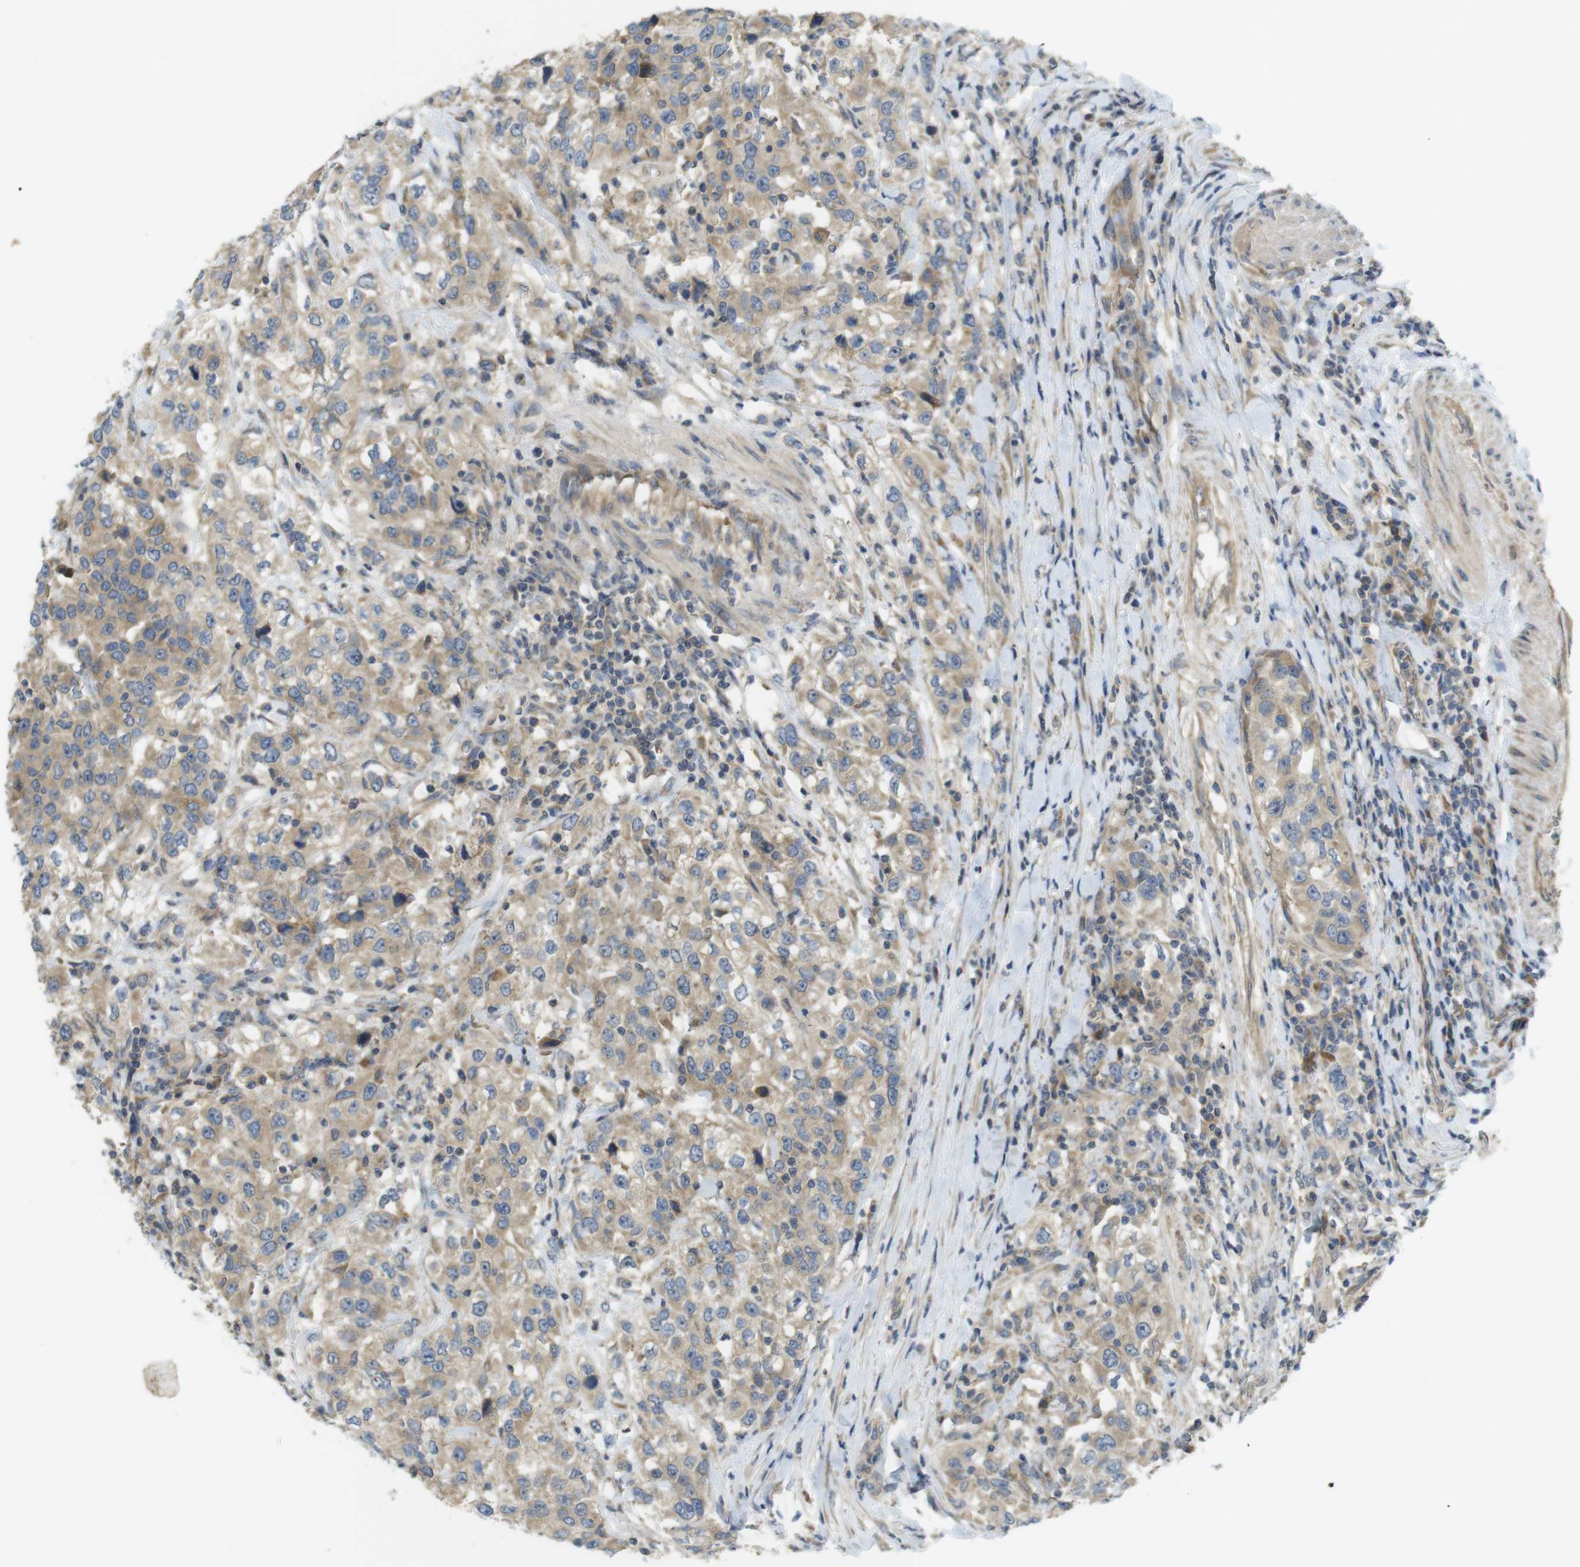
{"staining": {"intensity": "weak", "quantity": ">75%", "location": "cytoplasmic/membranous"}, "tissue": "urothelial cancer", "cell_type": "Tumor cells", "image_type": "cancer", "snomed": [{"axis": "morphology", "description": "Urothelial carcinoma, High grade"}, {"axis": "topography", "description": "Urinary bladder"}], "caption": "This image demonstrates immunohistochemistry staining of human high-grade urothelial carcinoma, with low weak cytoplasmic/membranous staining in about >75% of tumor cells.", "gene": "CLTC", "patient": {"sex": "female", "age": 80}}